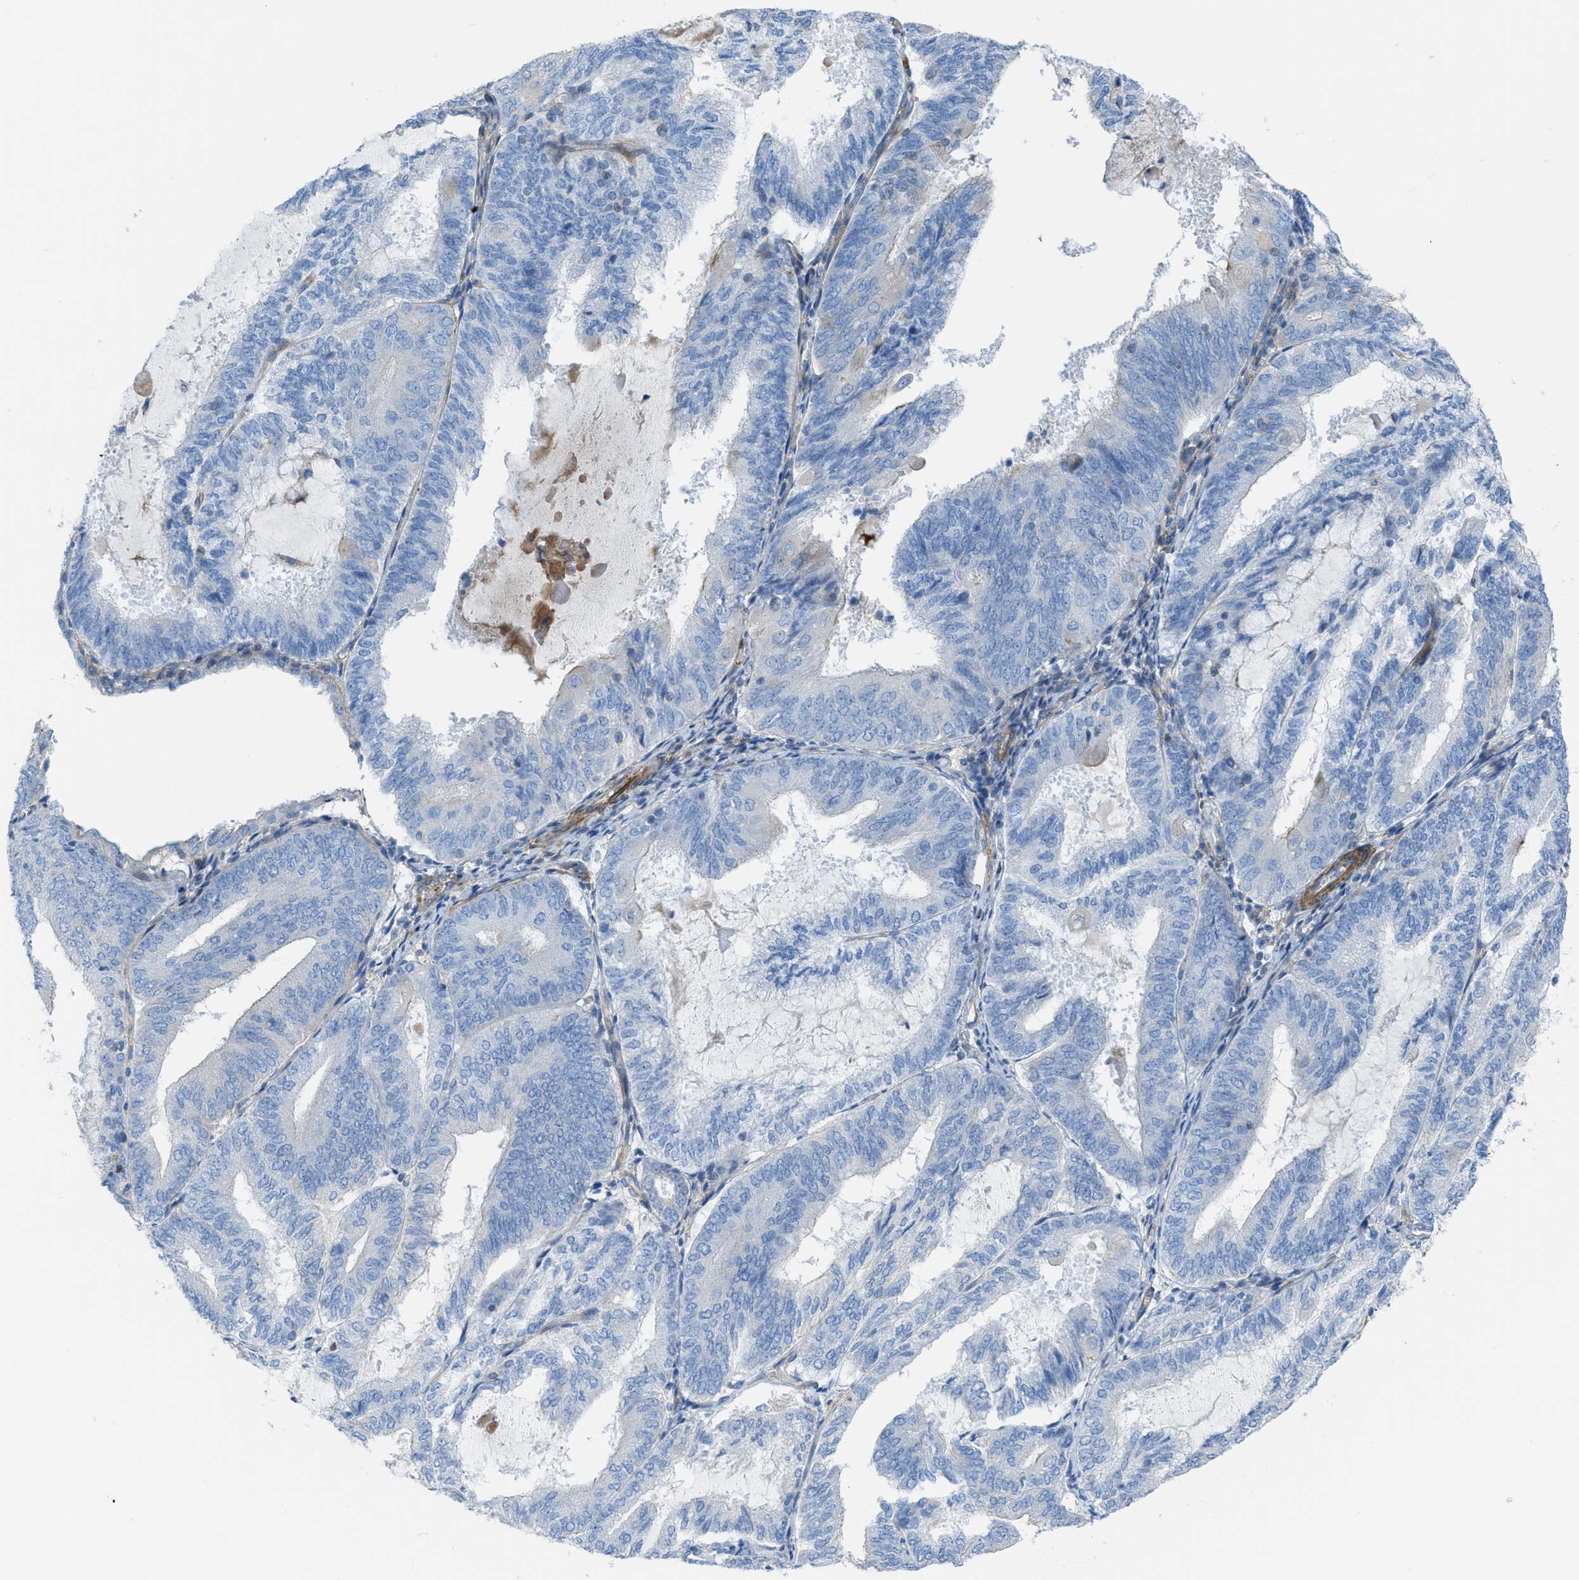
{"staining": {"intensity": "negative", "quantity": "none", "location": "none"}, "tissue": "endometrial cancer", "cell_type": "Tumor cells", "image_type": "cancer", "snomed": [{"axis": "morphology", "description": "Adenocarcinoma, NOS"}, {"axis": "topography", "description": "Endometrium"}], "caption": "DAB immunohistochemical staining of endometrial cancer exhibits no significant staining in tumor cells.", "gene": "KCNH7", "patient": {"sex": "female", "age": 81}}